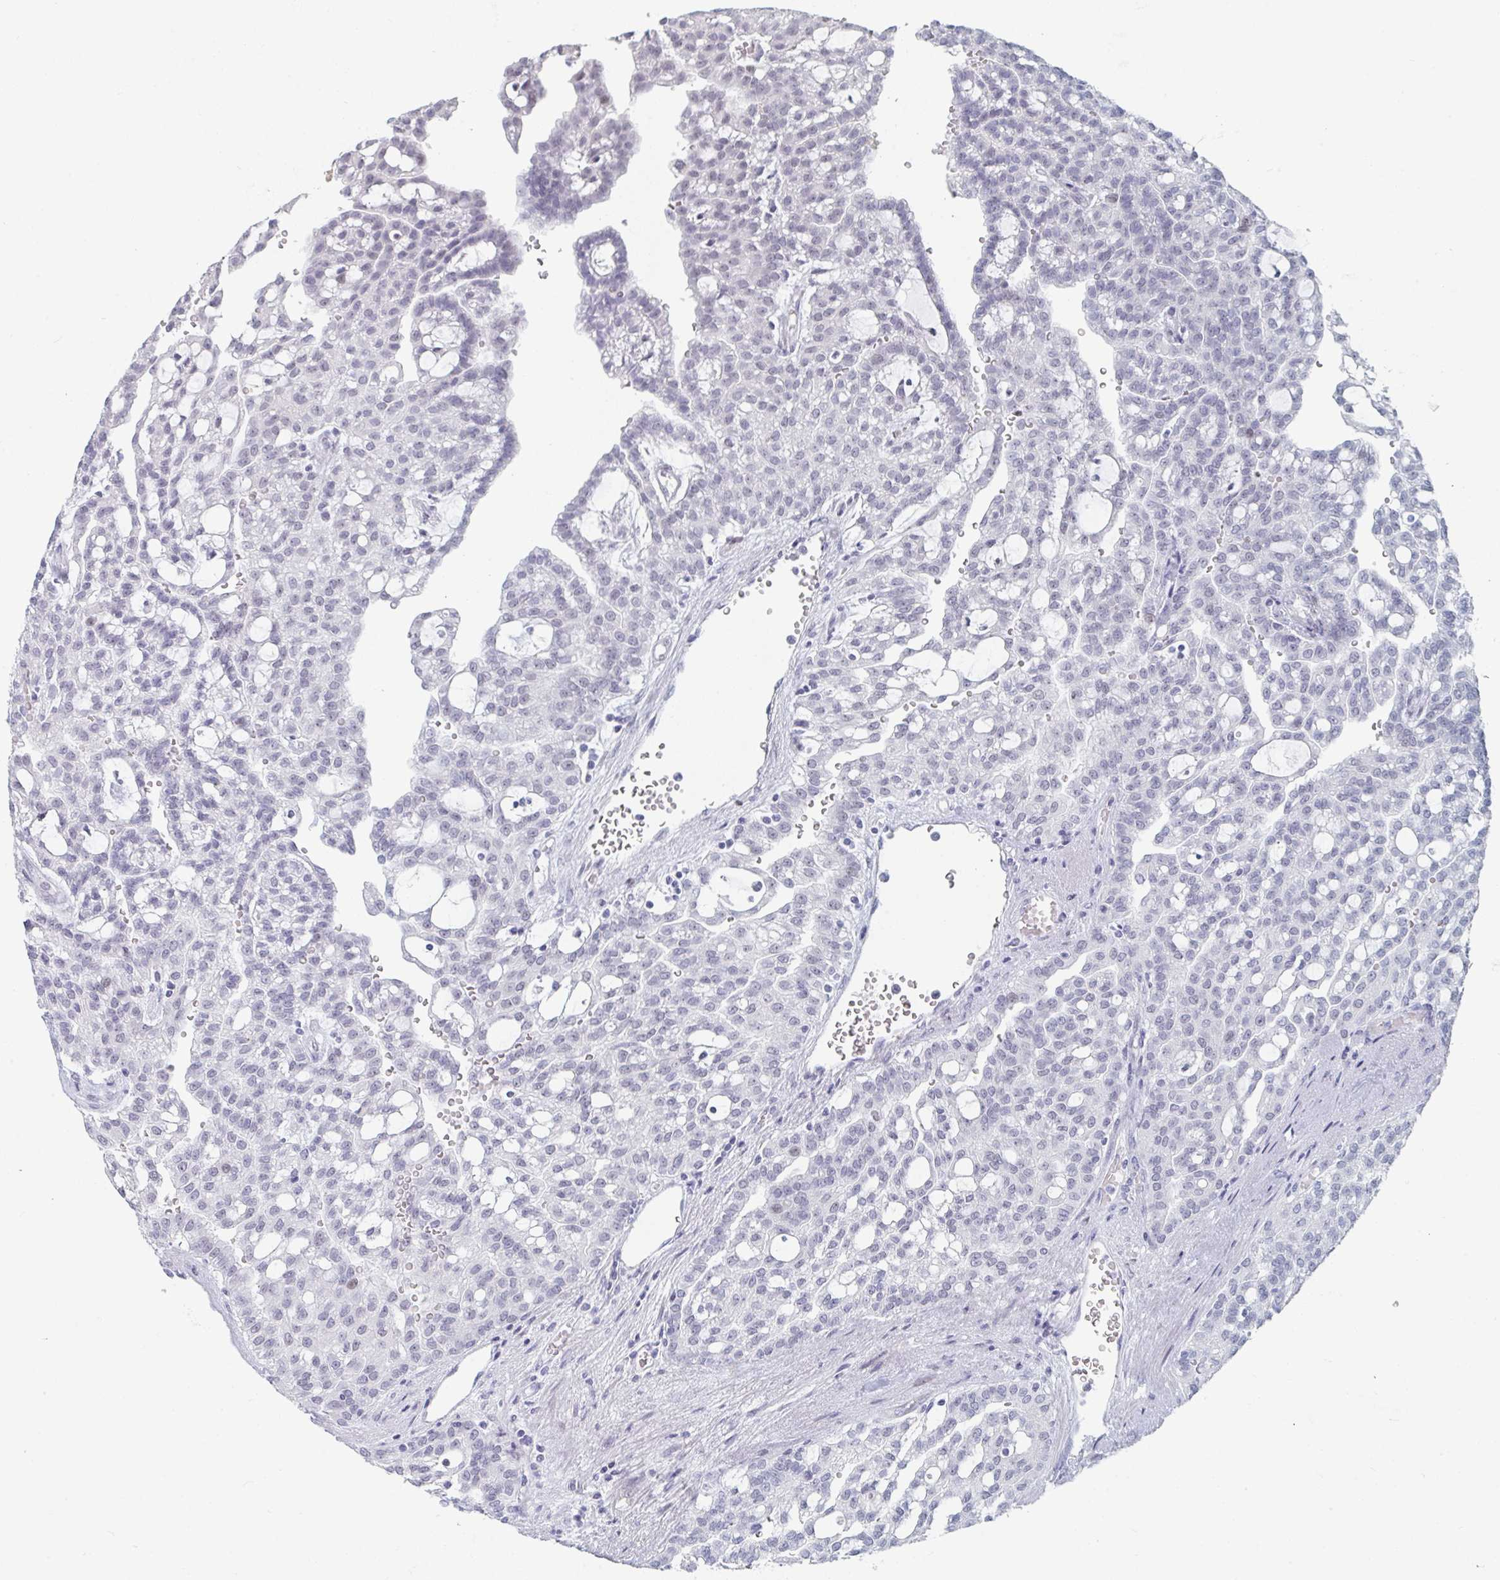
{"staining": {"intensity": "weak", "quantity": "25%-75%", "location": "nuclear"}, "tissue": "renal cancer", "cell_type": "Tumor cells", "image_type": "cancer", "snomed": [{"axis": "morphology", "description": "Adenocarcinoma, NOS"}, {"axis": "topography", "description": "Kidney"}], "caption": "Renal cancer (adenocarcinoma) stained with a protein marker reveals weak staining in tumor cells.", "gene": "NR1H2", "patient": {"sex": "male", "age": 63}}